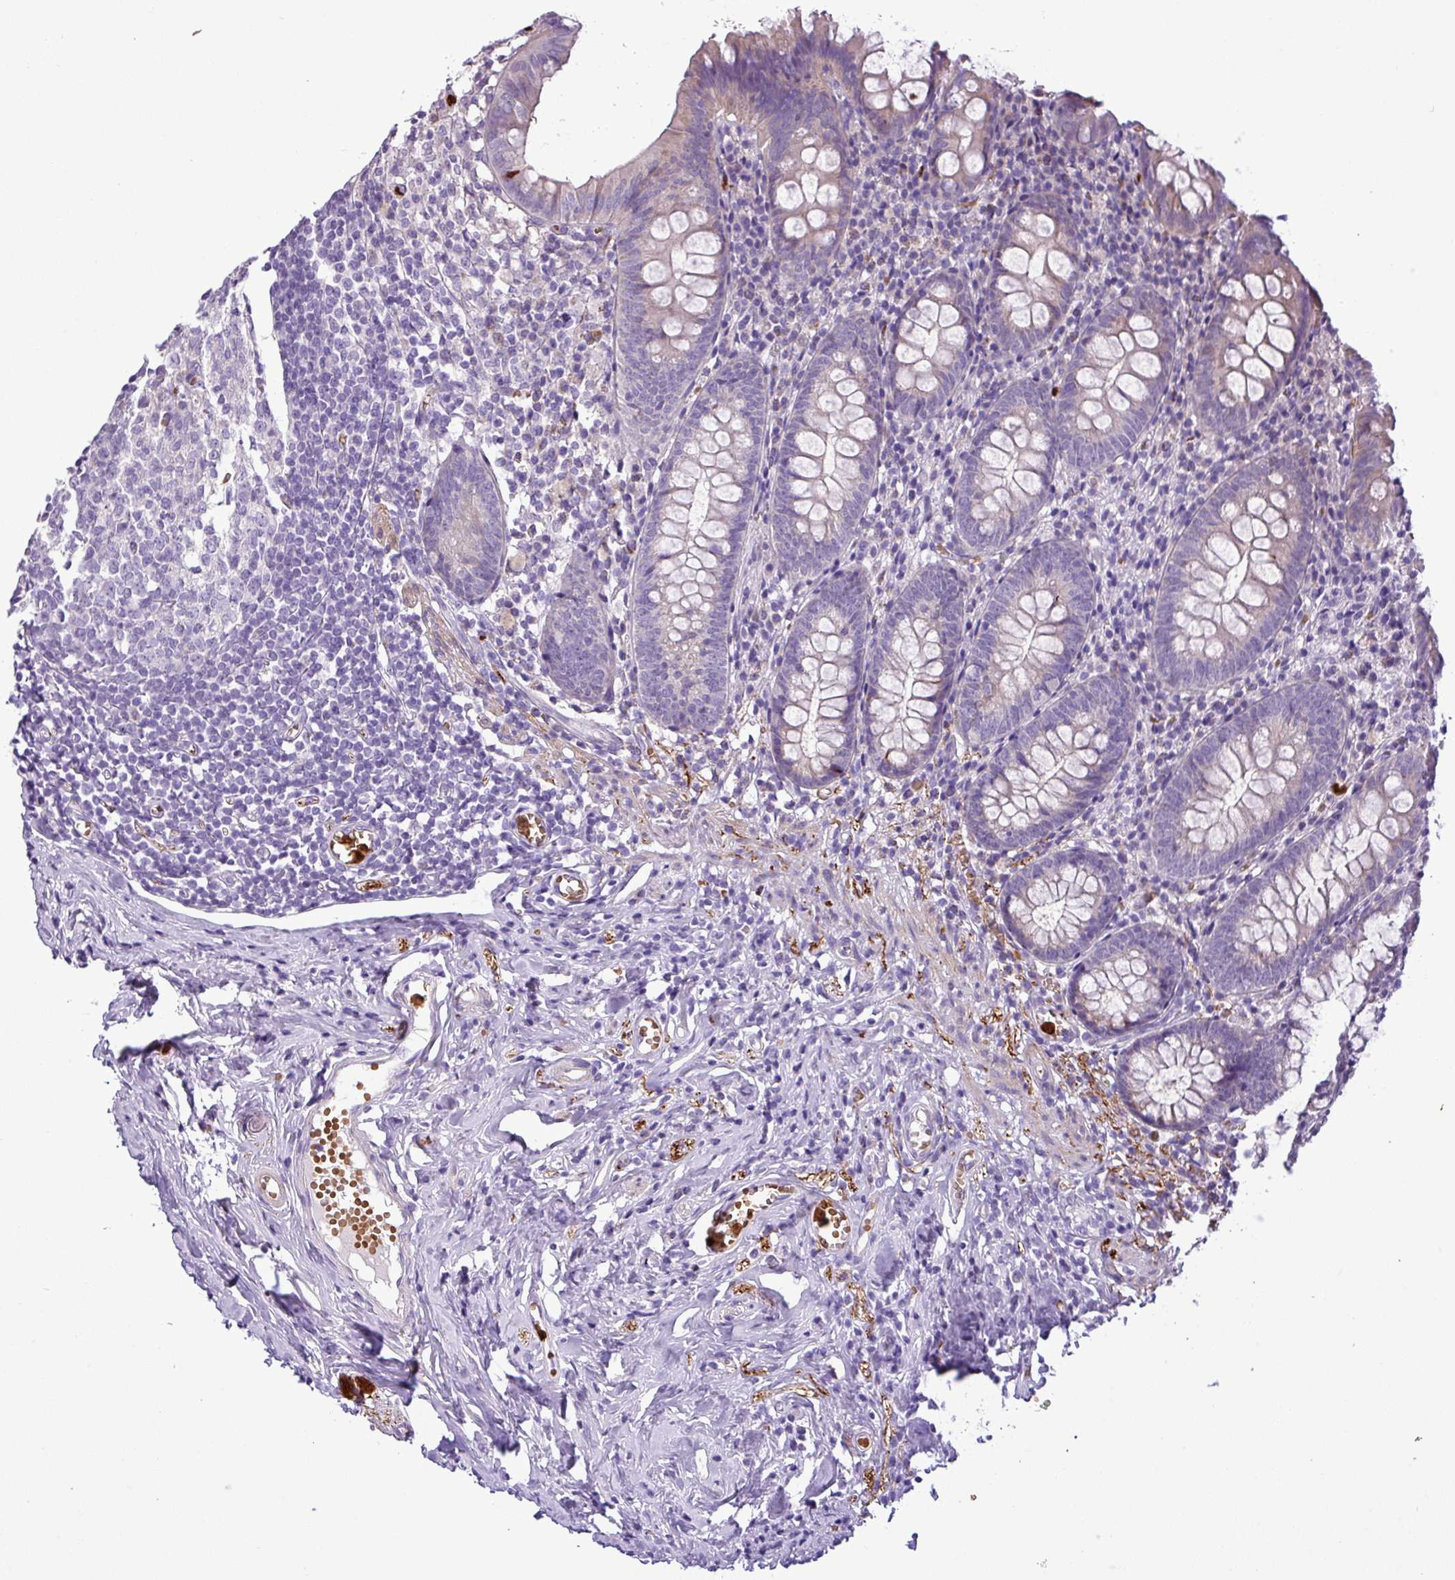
{"staining": {"intensity": "negative", "quantity": "none", "location": "none"}, "tissue": "appendix", "cell_type": "Glandular cells", "image_type": "normal", "snomed": [{"axis": "morphology", "description": "Normal tissue, NOS"}, {"axis": "topography", "description": "Appendix"}], "caption": "Glandular cells are negative for protein expression in normal human appendix. Brightfield microscopy of IHC stained with DAB (brown) and hematoxylin (blue), captured at high magnification.", "gene": "MGAT4B", "patient": {"sex": "female", "age": 51}}